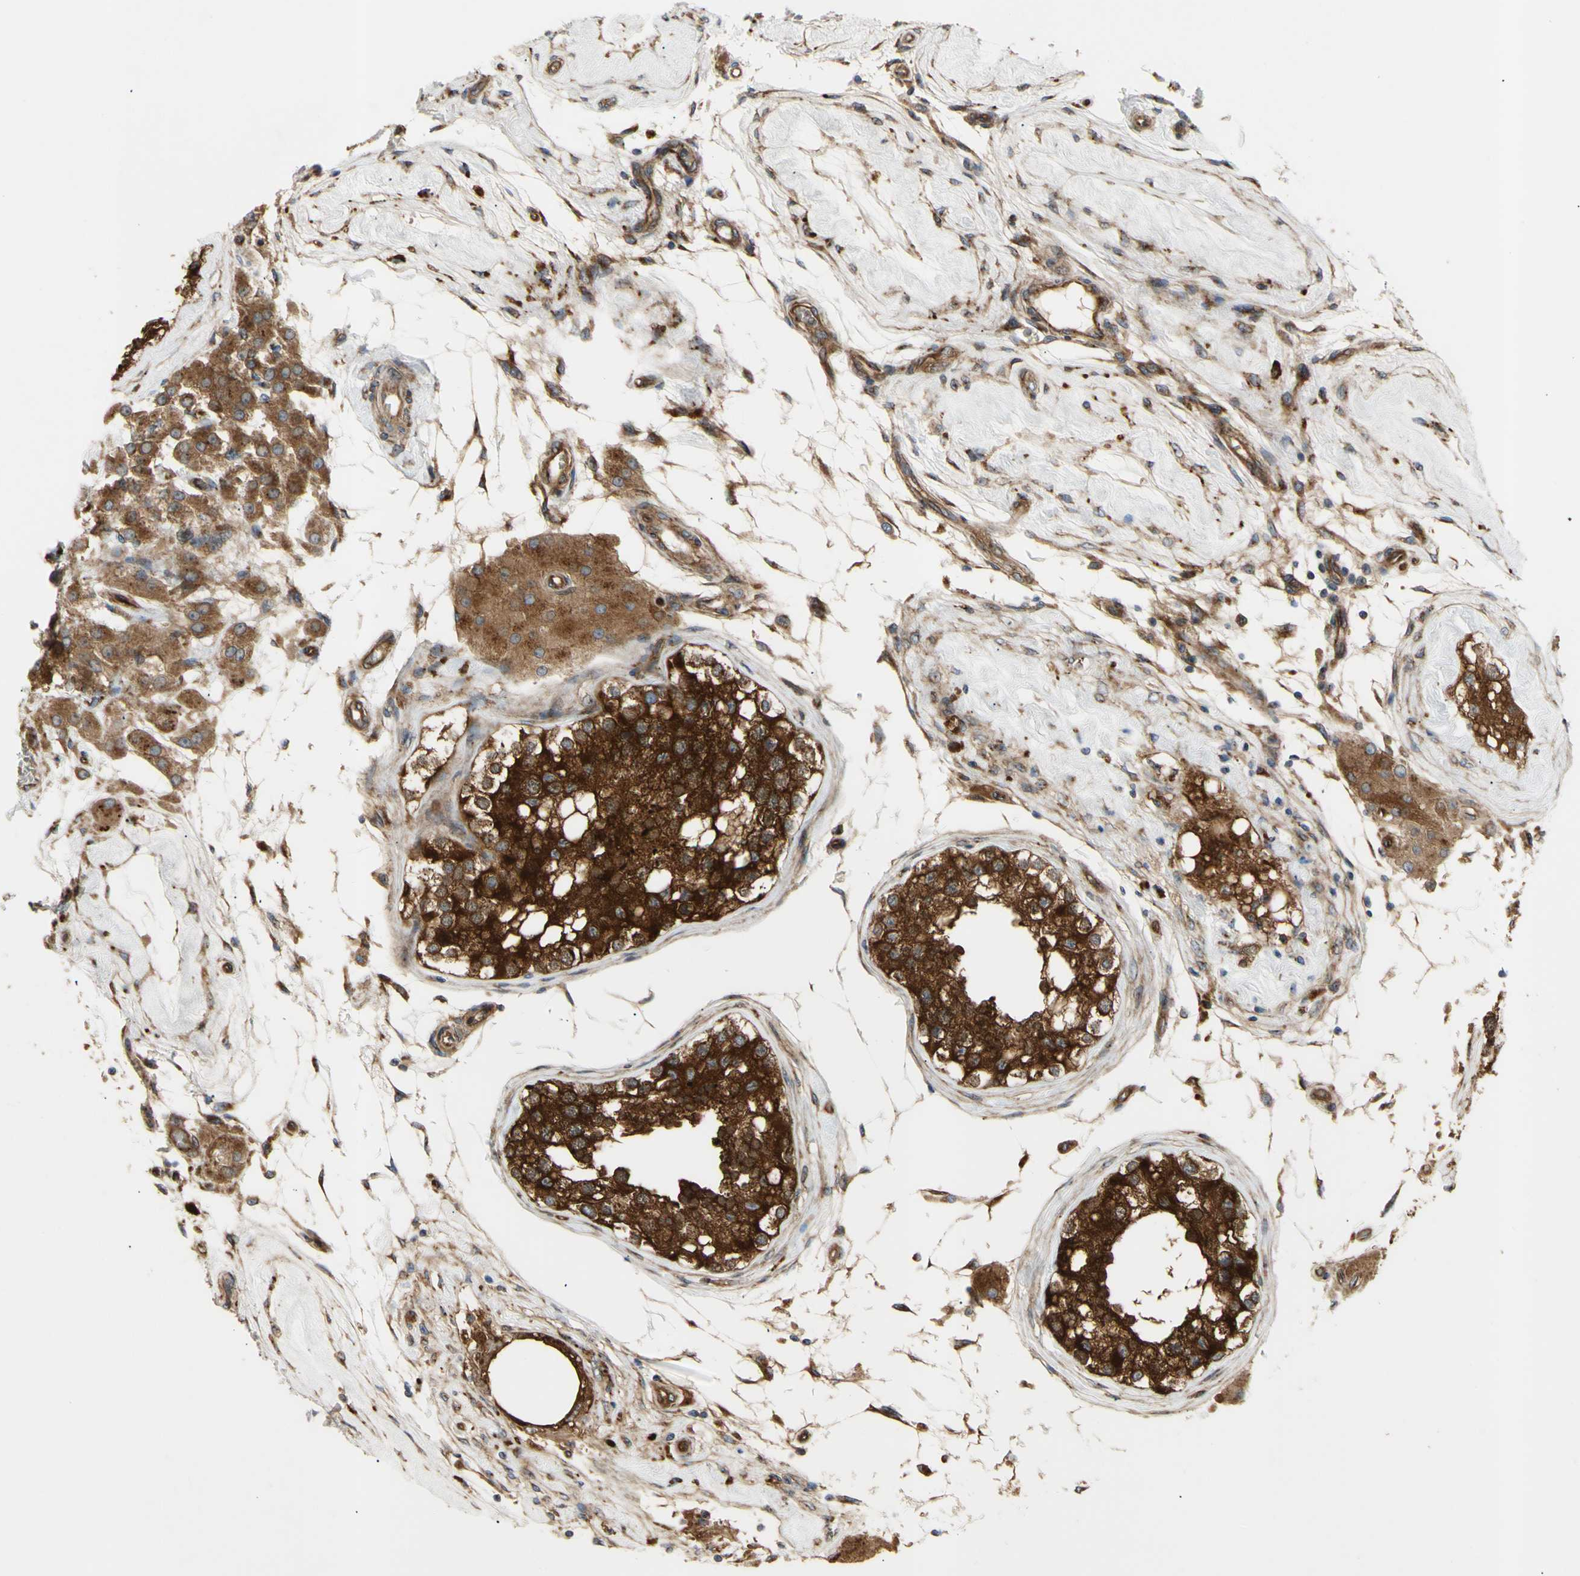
{"staining": {"intensity": "strong", "quantity": ">75%", "location": "cytoplasmic/membranous"}, "tissue": "testis", "cell_type": "Cells in seminiferous ducts", "image_type": "normal", "snomed": [{"axis": "morphology", "description": "Normal tissue, NOS"}, {"axis": "topography", "description": "Testis"}], "caption": "Brown immunohistochemical staining in unremarkable testis displays strong cytoplasmic/membranous positivity in approximately >75% of cells in seminiferous ducts. The staining was performed using DAB, with brown indicating positive protein expression. Nuclei are stained blue with hematoxylin.", "gene": "TUBG2", "patient": {"sex": "male", "age": 68}}